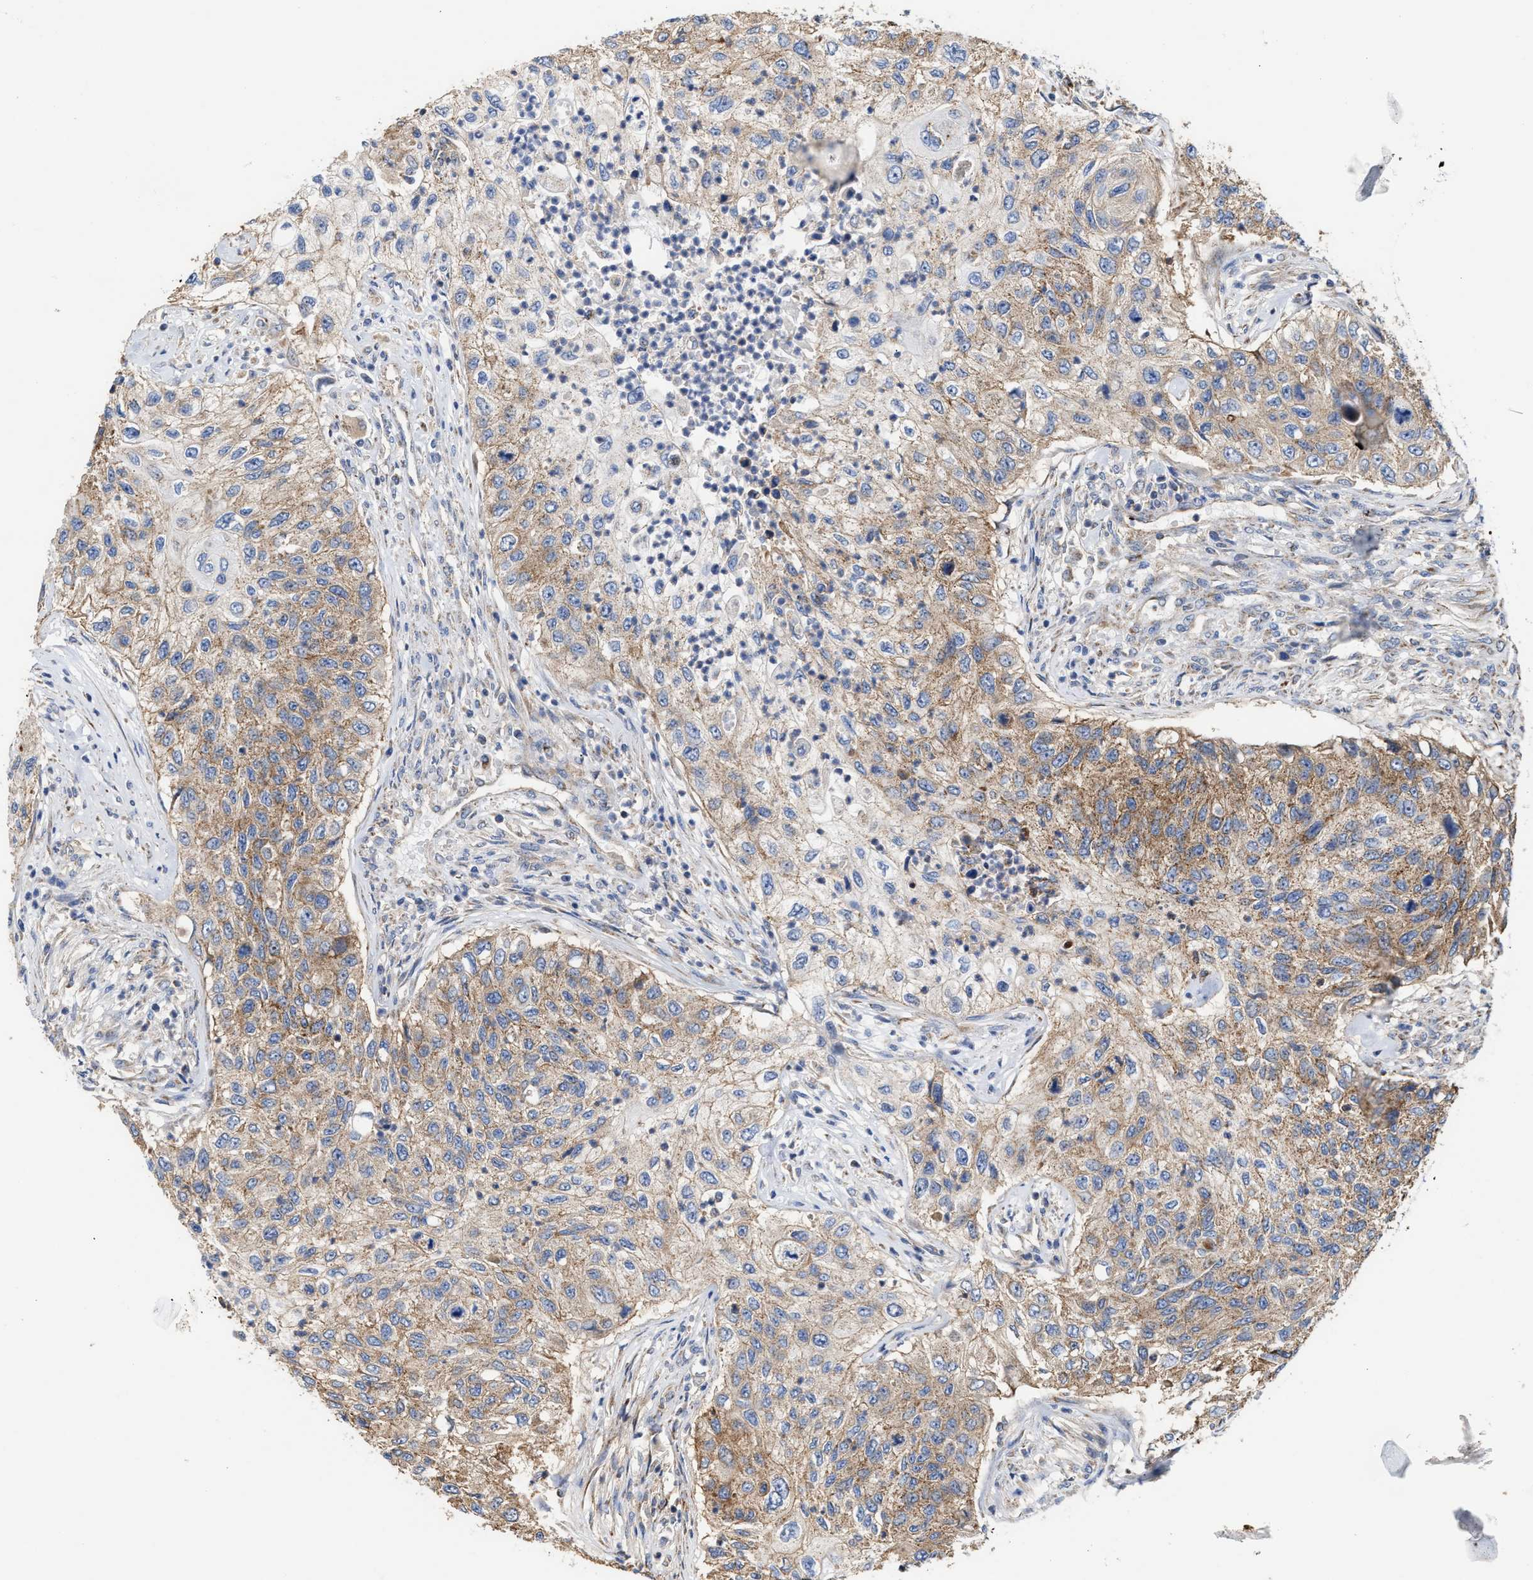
{"staining": {"intensity": "moderate", "quantity": ">75%", "location": "cytoplasmic/membranous"}, "tissue": "urothelial cancer", "cell_type": "Tumor cells", "image_type": "cancer", "snomed": [{"axis": "morphology", "description": "Urothelial carcinoma, High grade"}, {"axis": "topography", "description": "Urinary bladder"}], "caption": "The micrograph shows a brown stain indicating the presence of a protein in the cytoplasmic/membranous of tumor cells in urothelial carcinoma (high-grade).", "gene": "MECR", "patient": {"sex": "female", "age": 60}}